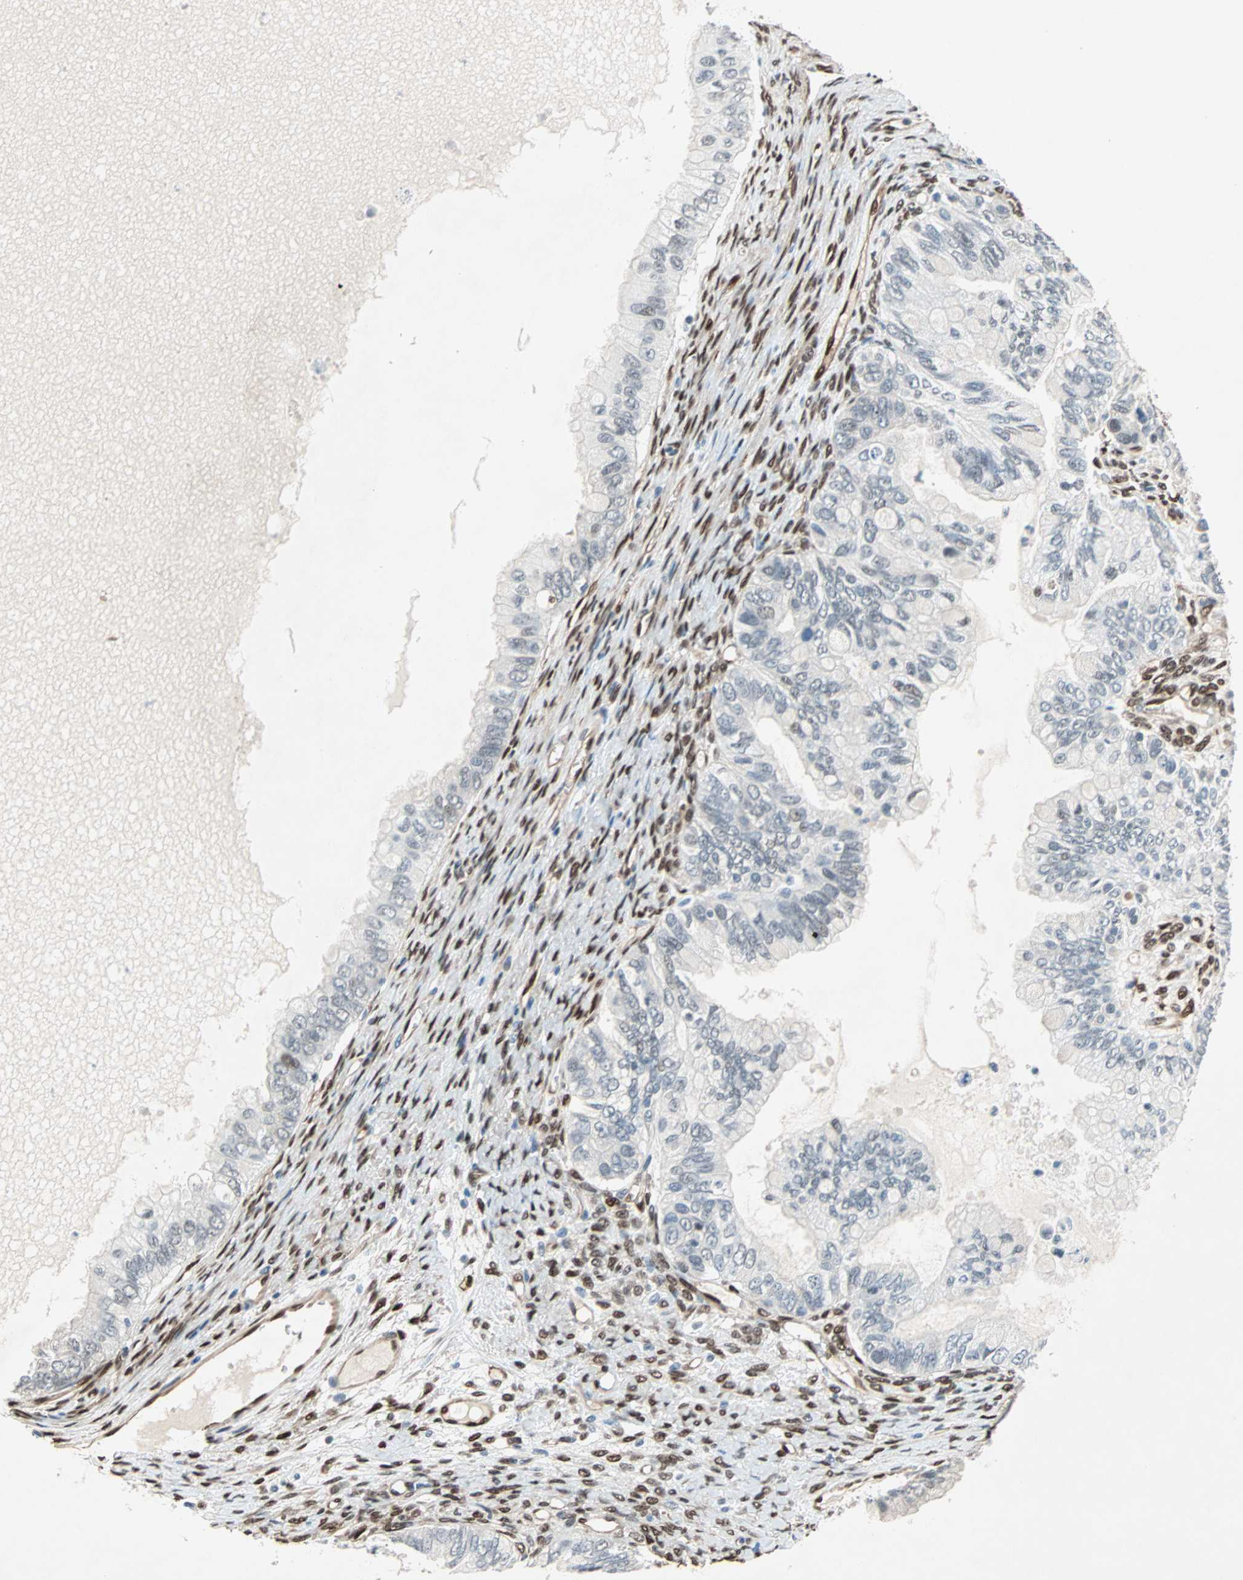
{"staining": {"intensity": "moderate", "quantity": "25%-75%", "location": "cytoplasmic/membranous,nuclear"}, "tissue": "ovarian cancer", "cell_type": "Tumor cells", "image_type": "cancer", "snomed": [{"axis": "morphology", "description": "Cystadenocarcinoma, mucinous, NOS"}, {"axis": "topography", "description": "Ovary"}], "caption": "Ovarian mucinous cystadenocarcinoma was stained to show a protein in brown. There is medium levels of moderate cytoplasmic/membranous and nuclear staining in approximately 25%-75% of tumor cells. (IHC, brightfield microscopy, high magnification).", "gene": "WWTR1", "patient": {"sex": "female", "age": 80}}